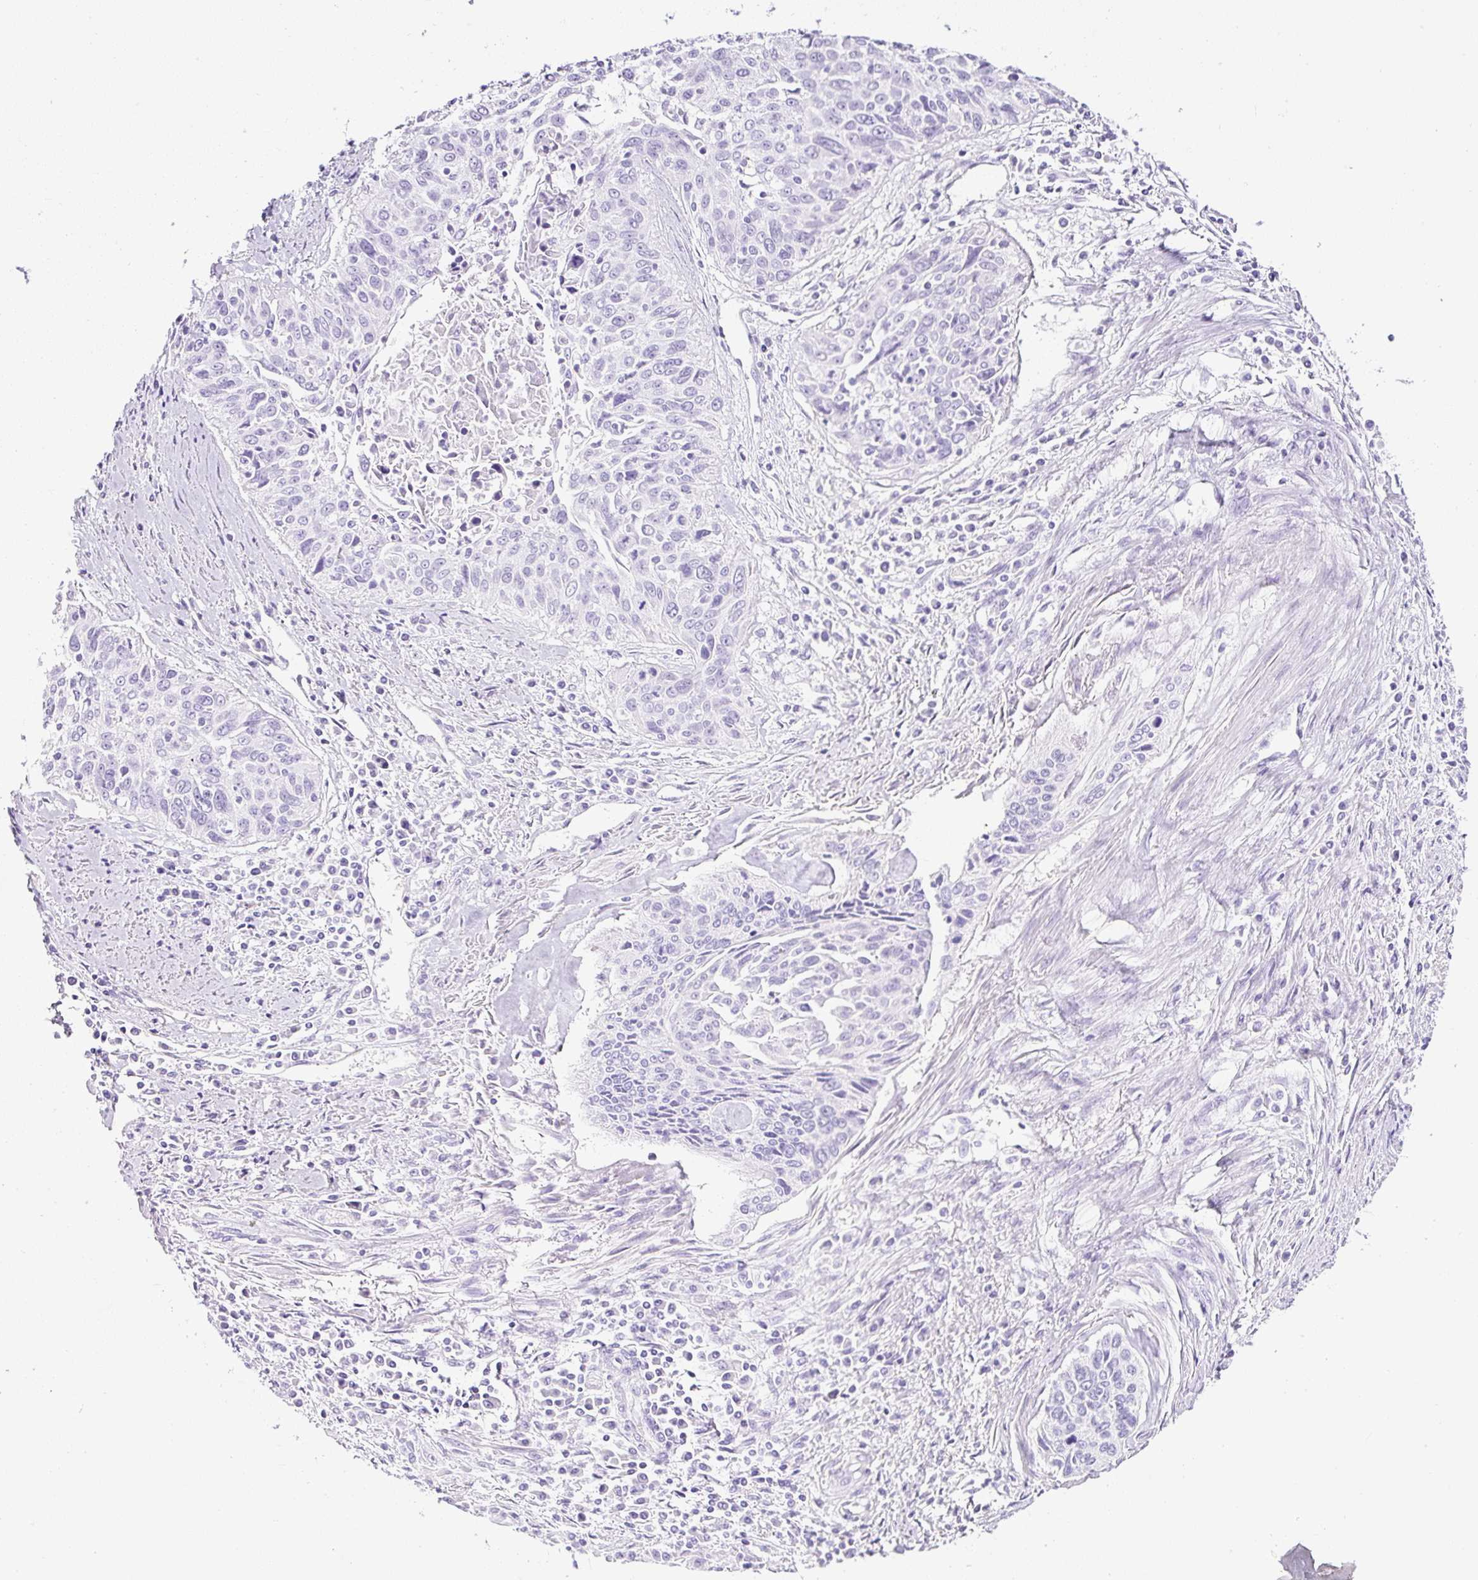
{"staining": {"intensity": "negative", "quantity": "none", "location": "none"}, "tissue": "cervical cancer", "cell_type": "Tumor cells", "image_type": "cancer", "snomed": [{"axis": "morphology", "description": "Squamous cell carcinoma, NOS"}, {"axis": "topography", "description": "Cervix"}], "caption": "This is an IHC histopathology image of cervical squamous cell carcinoma. There is no staining in tumor cells.", "gene": "TMEM200B", "patient": {"sex": "female", "age": 55}}